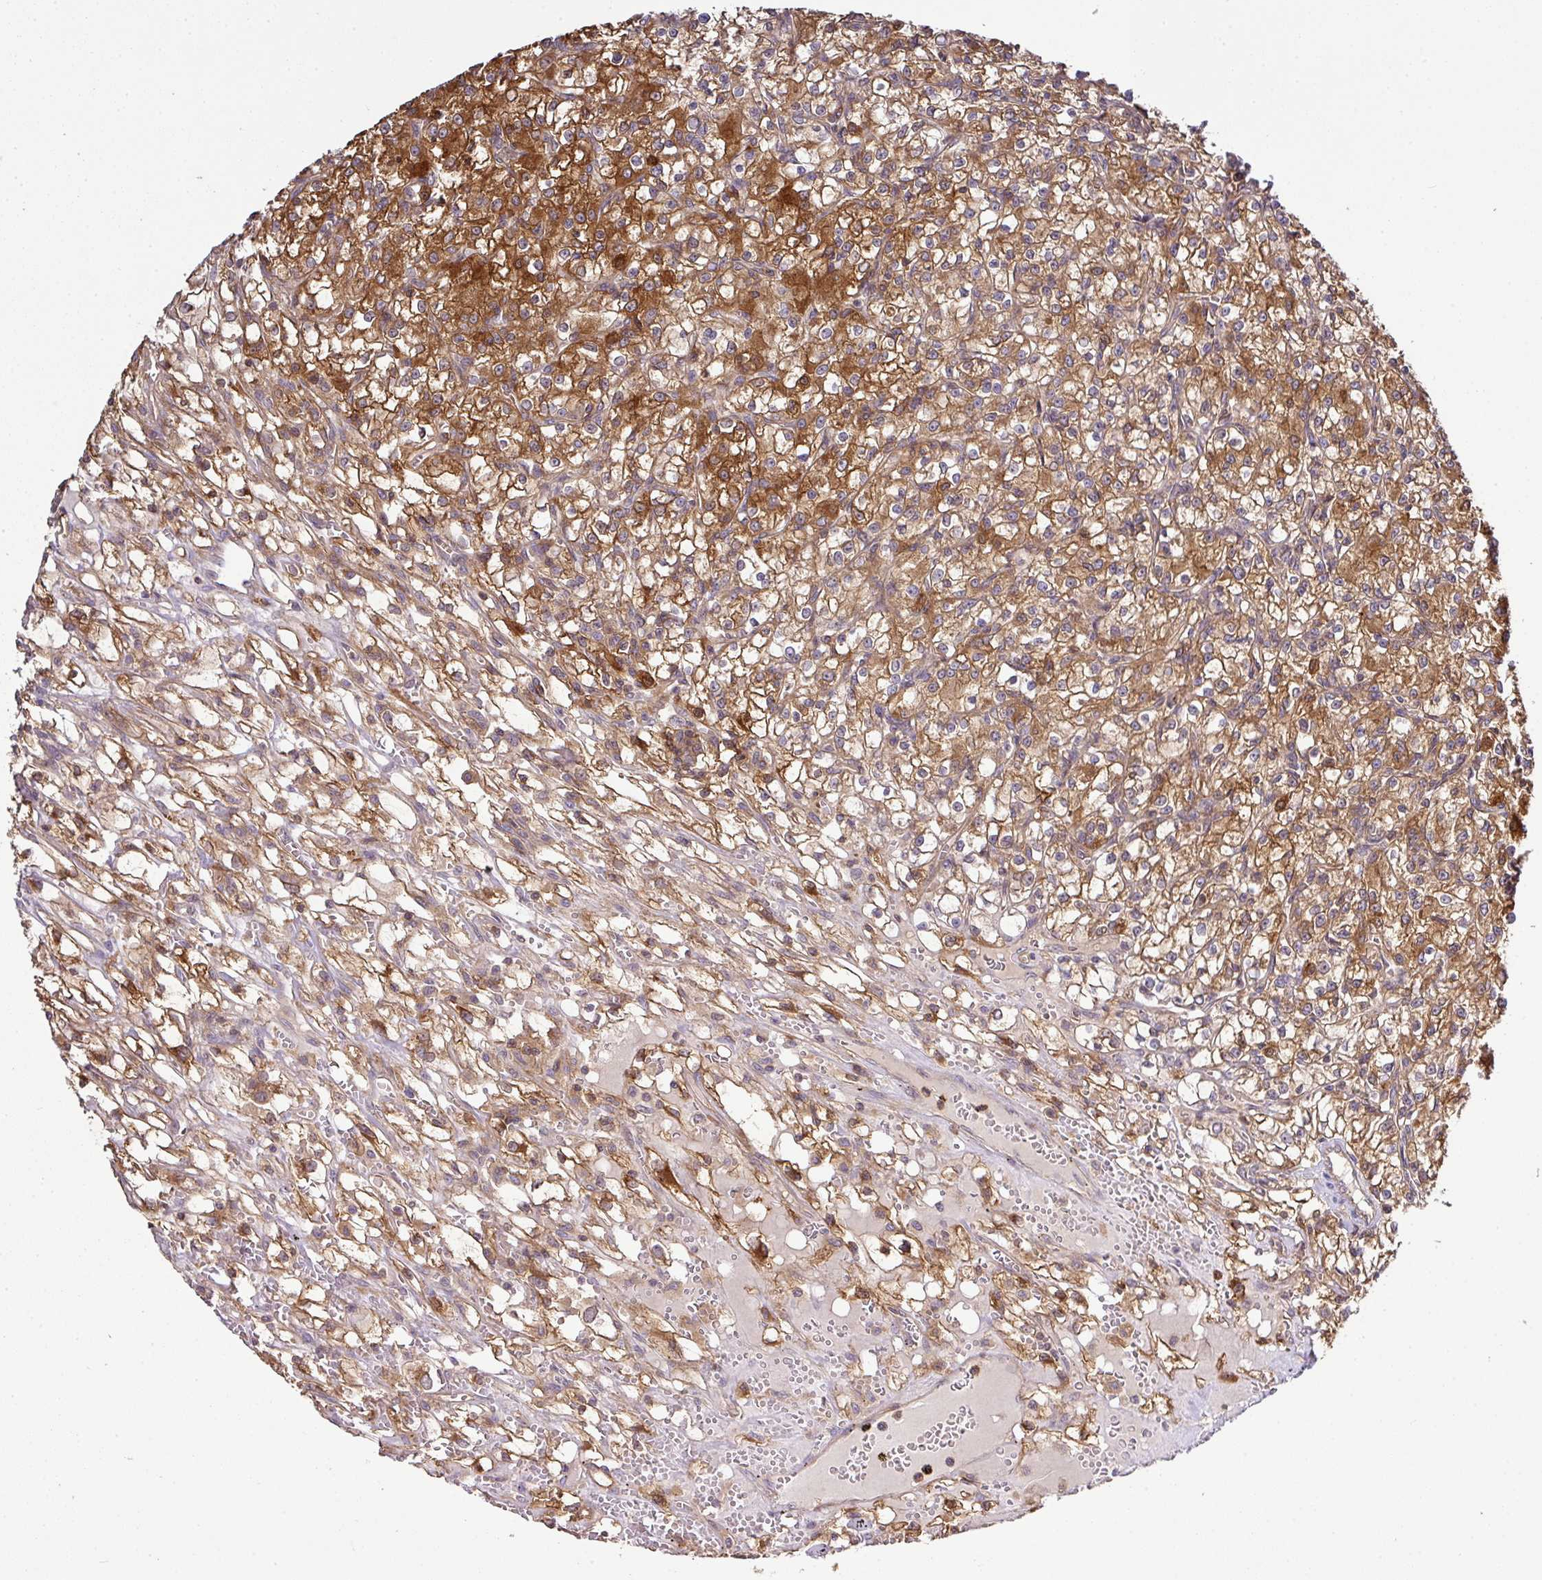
{"staining": {"intensity": "moderate", "quantity": ">75%", "location": "cytoplasmic/membranous"}, "tissue": "renal cancer", "cell_type": "Tumor cells", "image_type": "cancer", "snomed": [{"axis": "morphology", "description": "Adenocarcinoma, NOS"}, {"axis": "topography", "description": "Kidney"}], "caption": "Renal cancer (adenocarcinoma) was stained to show a protein in brown. There is medium levels of moderate cytoplasmic/membranous positivity in approximately >75% of tumor cells. The staining was performed using DAB (3,3'-diaminobenzidine) to visualize the protein expression in brown, while the nuclei were stained in blue with hematoxylin (Magnification: 20x).", "gene": "TMEM107", "patient": {"sex": "female", "age": 59}}